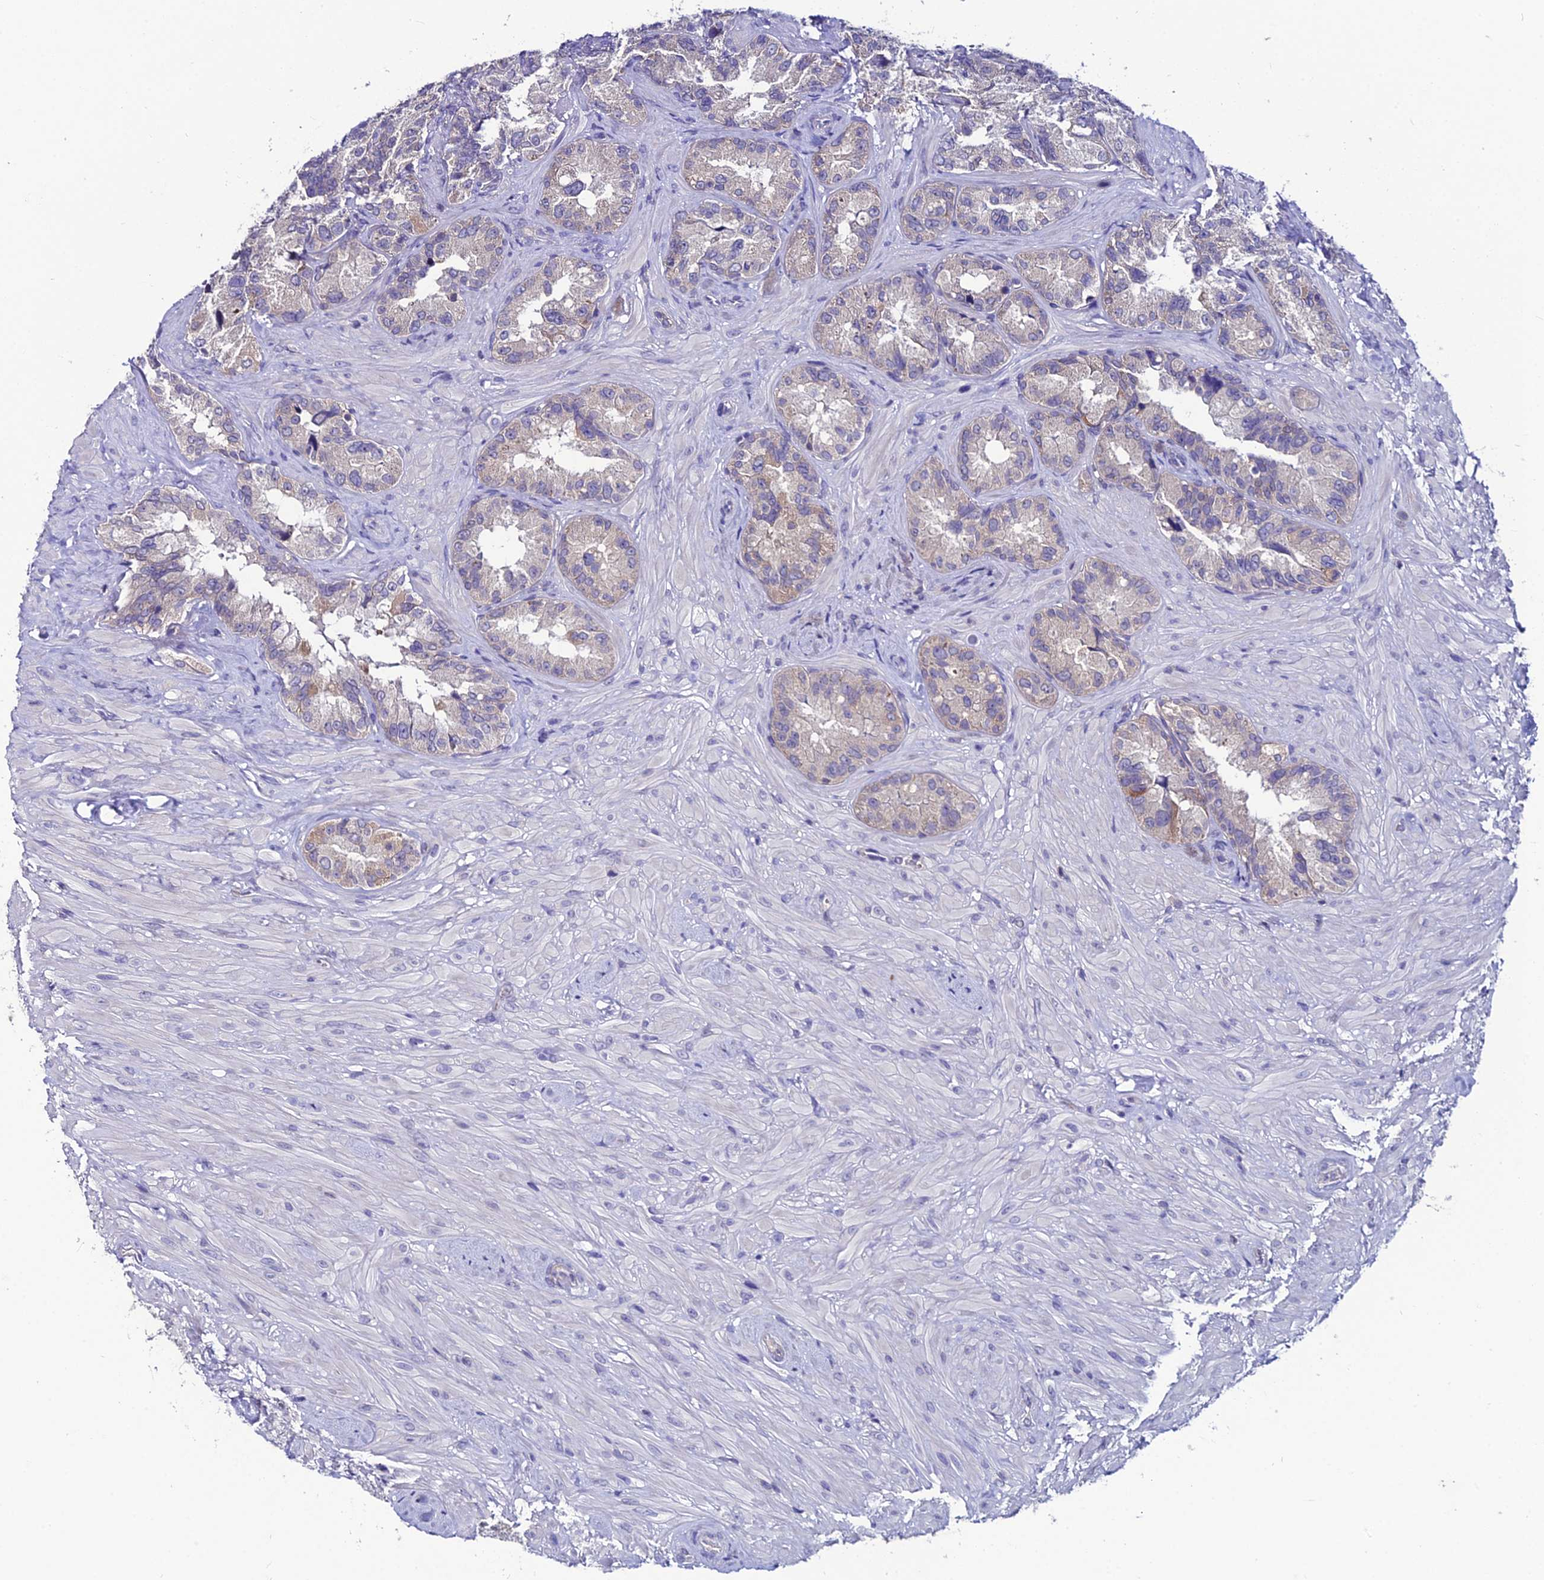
{"staining": {"intensity": "weak", "quantity": "<25%", "location": "cytoplasmic/membranous"}, "tissue": "seminal vesicle", "cell_type": "Glandular cells", "image_type": "normal", "snomed": [{"axis": "morphology", "description": "Normal tissue, NOS"}, {"axis": "topography", "description": "Seminal veicle"}, {"axis": "topography", "description": "Peripheral nerve tissue"}], "caption": "Protein analysis of normal seminal vesicle reveals no significant positivity in glandular cells. (DAB IHC, high magnification).", "gene": "LGALS7", "patient": {"sex": "male", "age": 67}}